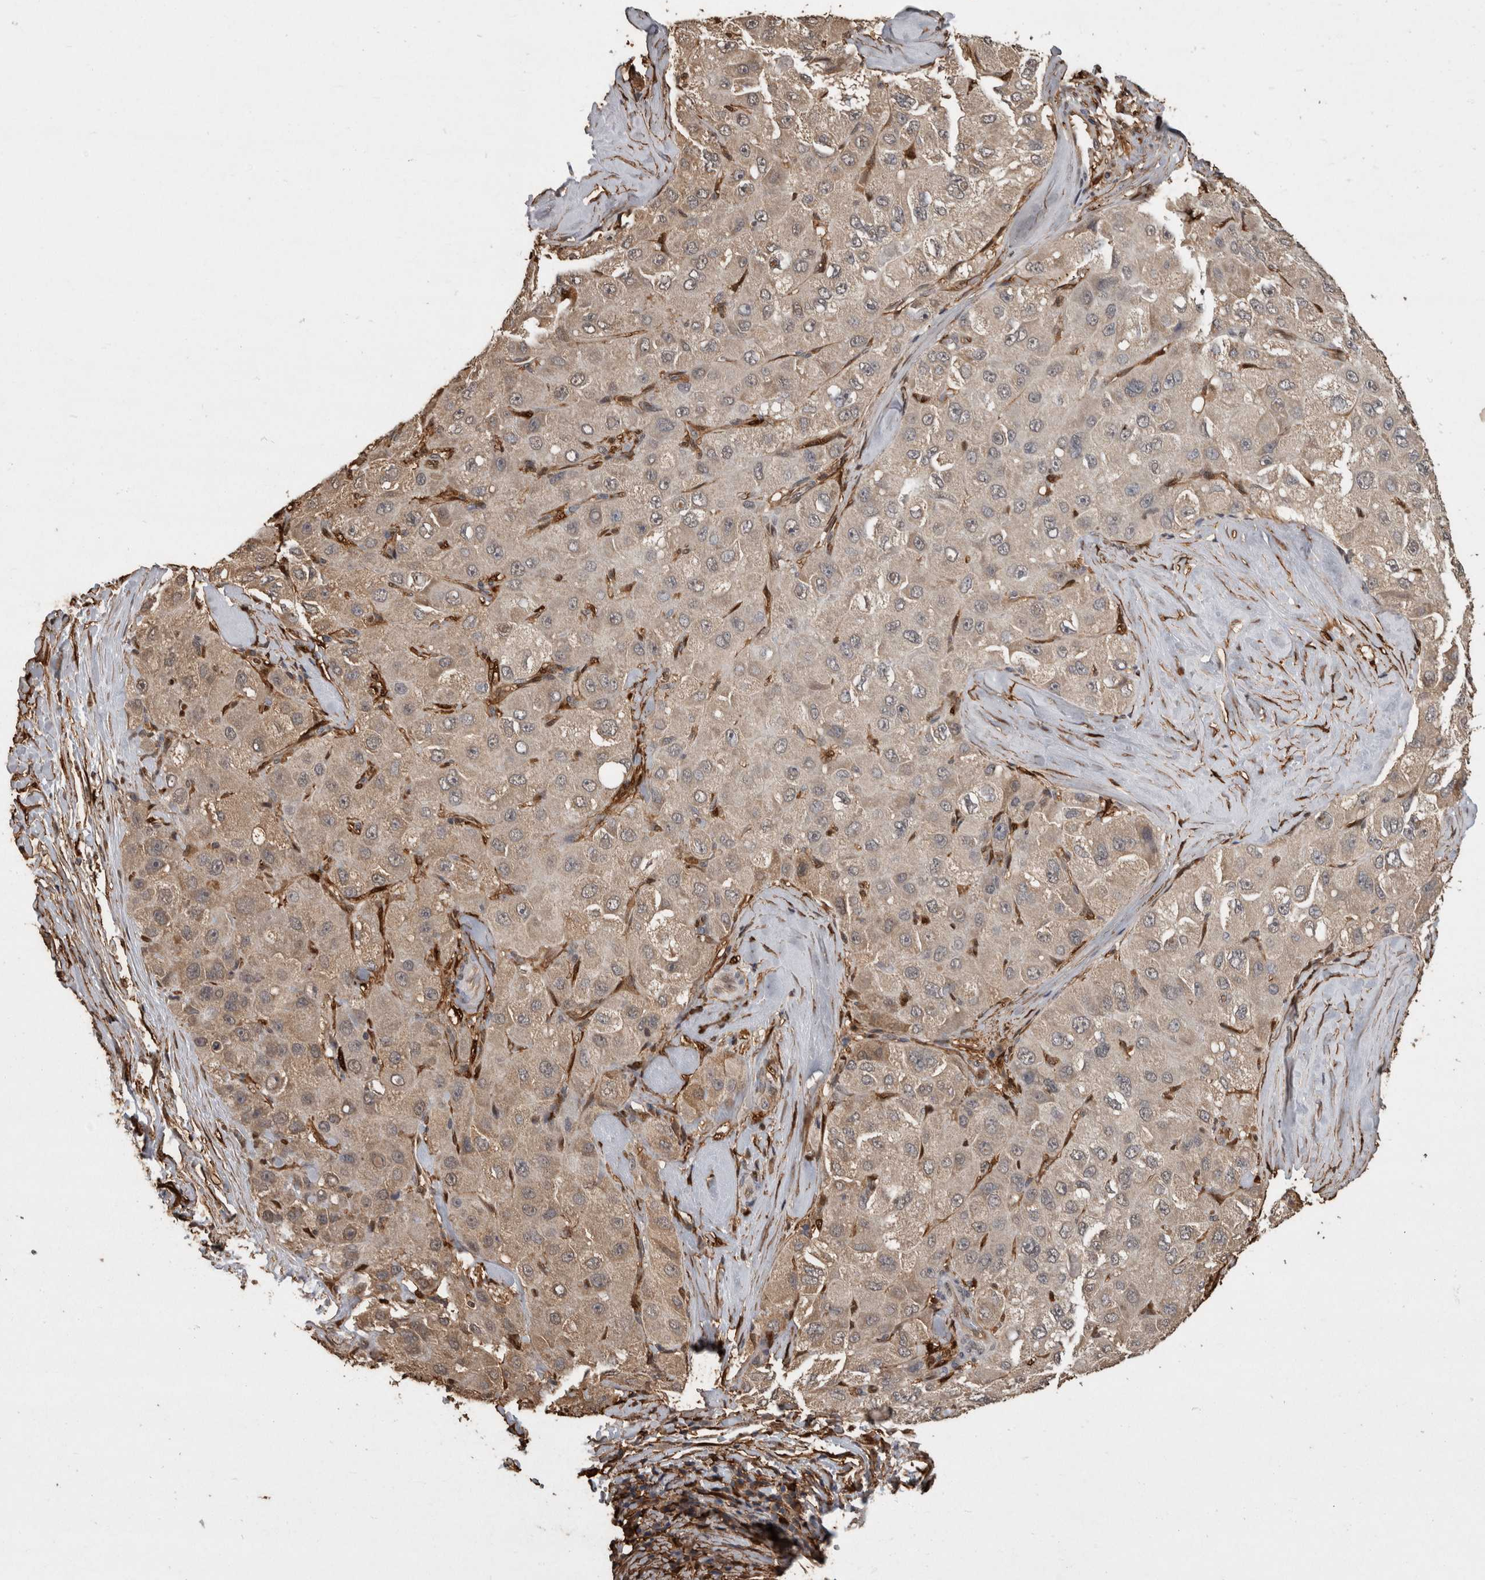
{"staining": {"intensity": "weak", "quantity": "<25%", "location": "cytoplasmic/membranous"}, "tissue": "liver cancer", "cell_type": "Tumor cells", "image_type": "cancer", "snomed": [{"axis": "morphology", "description": "Carcinoma, Hepatocellular, NOS"}, {"axis": "topography", "description": "Liver"}], "caption": "Liver hepatocellular carcinoma was stained to show a protein in brown. There is no significant staining in tumor cells.", "gene": "LXN", "patient": {"sex": "male", "age": 80}}